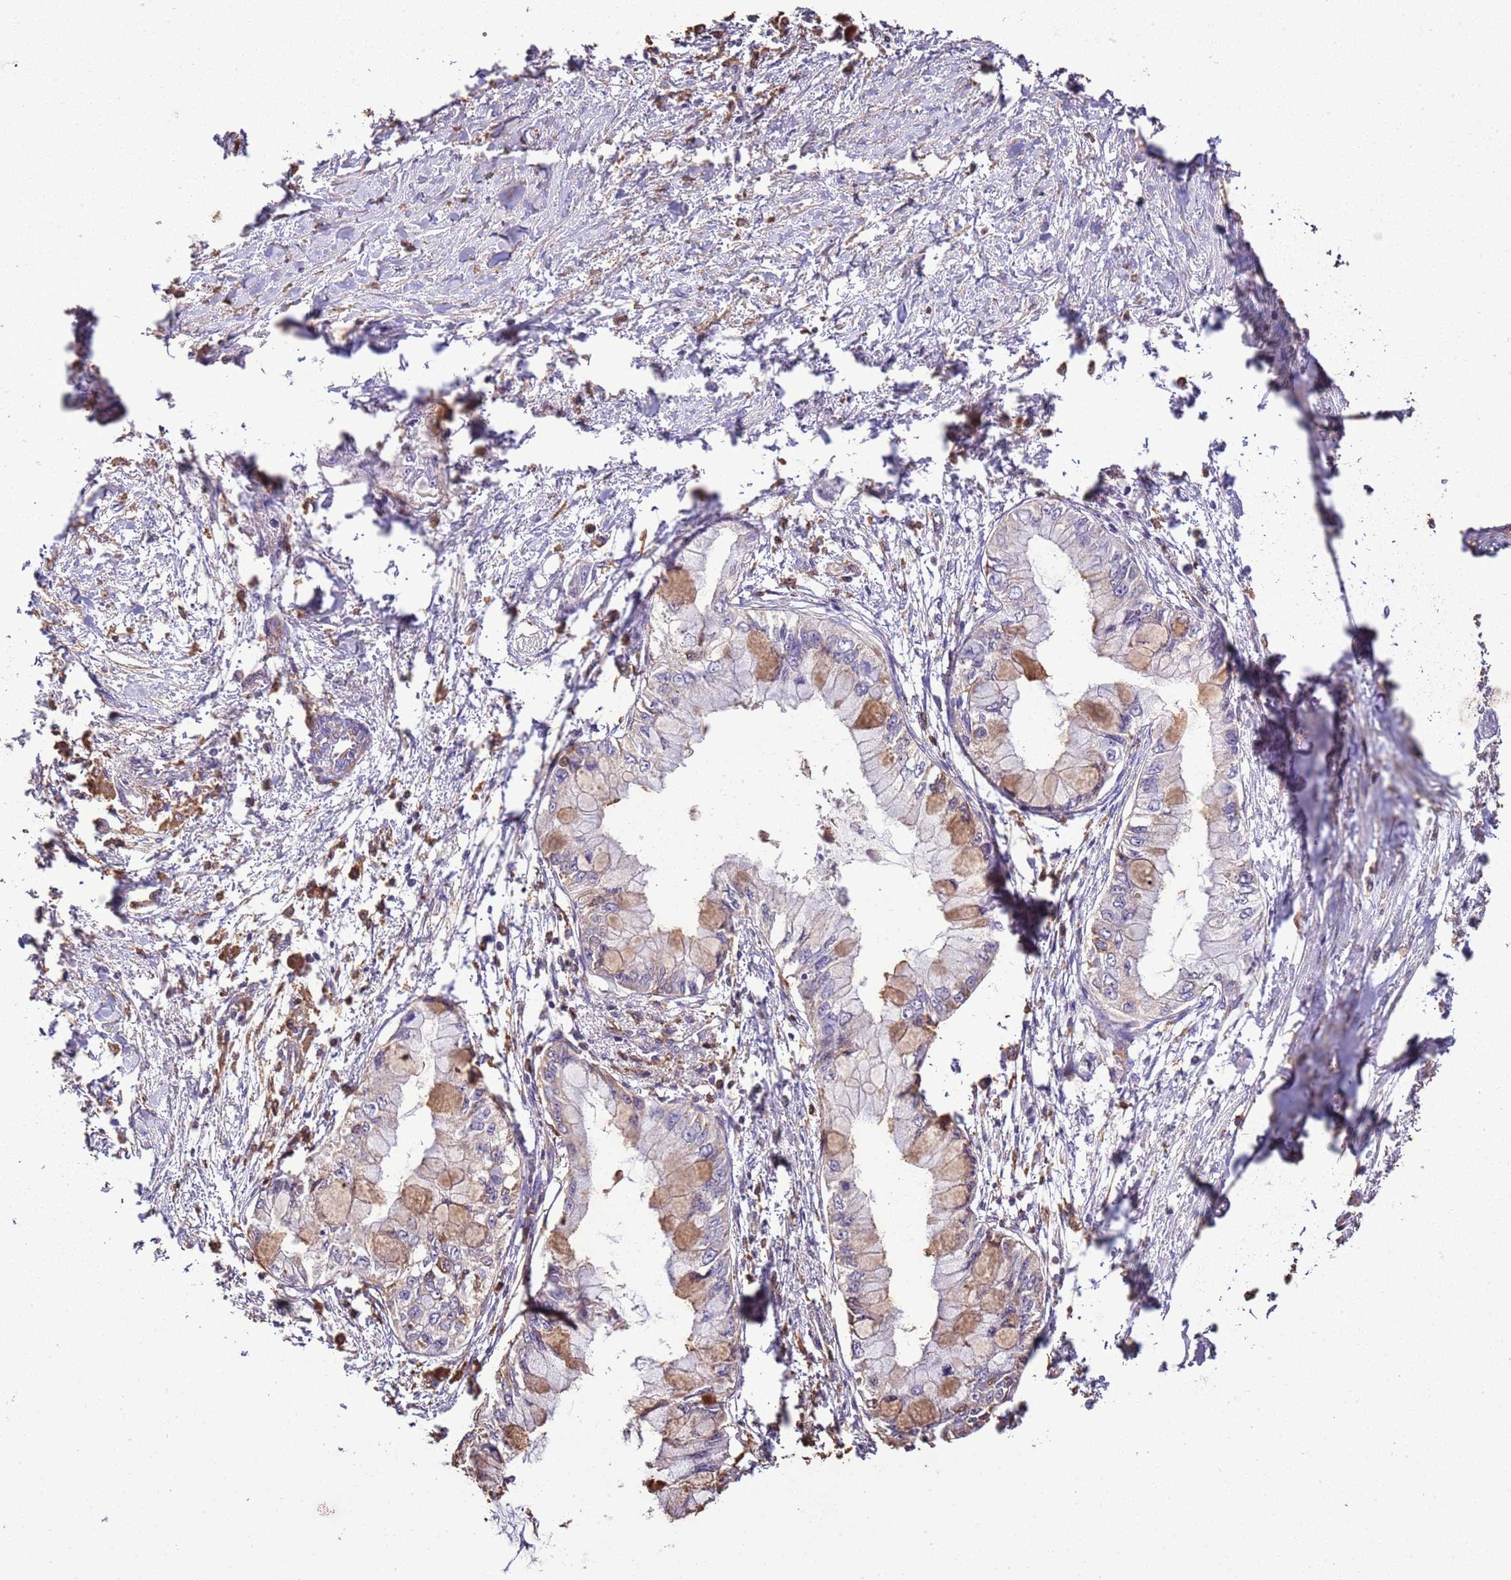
{"staining": {"intensity": "moderate", "quantity": "<25%", "location": "cytoplasmic/membranous"}, "tissue": "pancreatic cancer", "cell_type": "Tumor cells", "image_type": "cancer", "snomed": [{"axis": "morphology", "description": "Adenocarcinoma, NOS"}, {"axis": "topography", "description": "Pancreas"}], "caption": "IHC photomicrograph of neoplastic tissue: human pancreatic cancer (adenocarcinoma) stained using immunohistochemistry exhibits low levels of moderate protein expression localized specifically in the cytoplasmic/membranous of tumor cells, appearing as a cytoplasmic/membranous brown color.", "gene": "ARL10", "patient": {"sex": "male", "age": 48}}